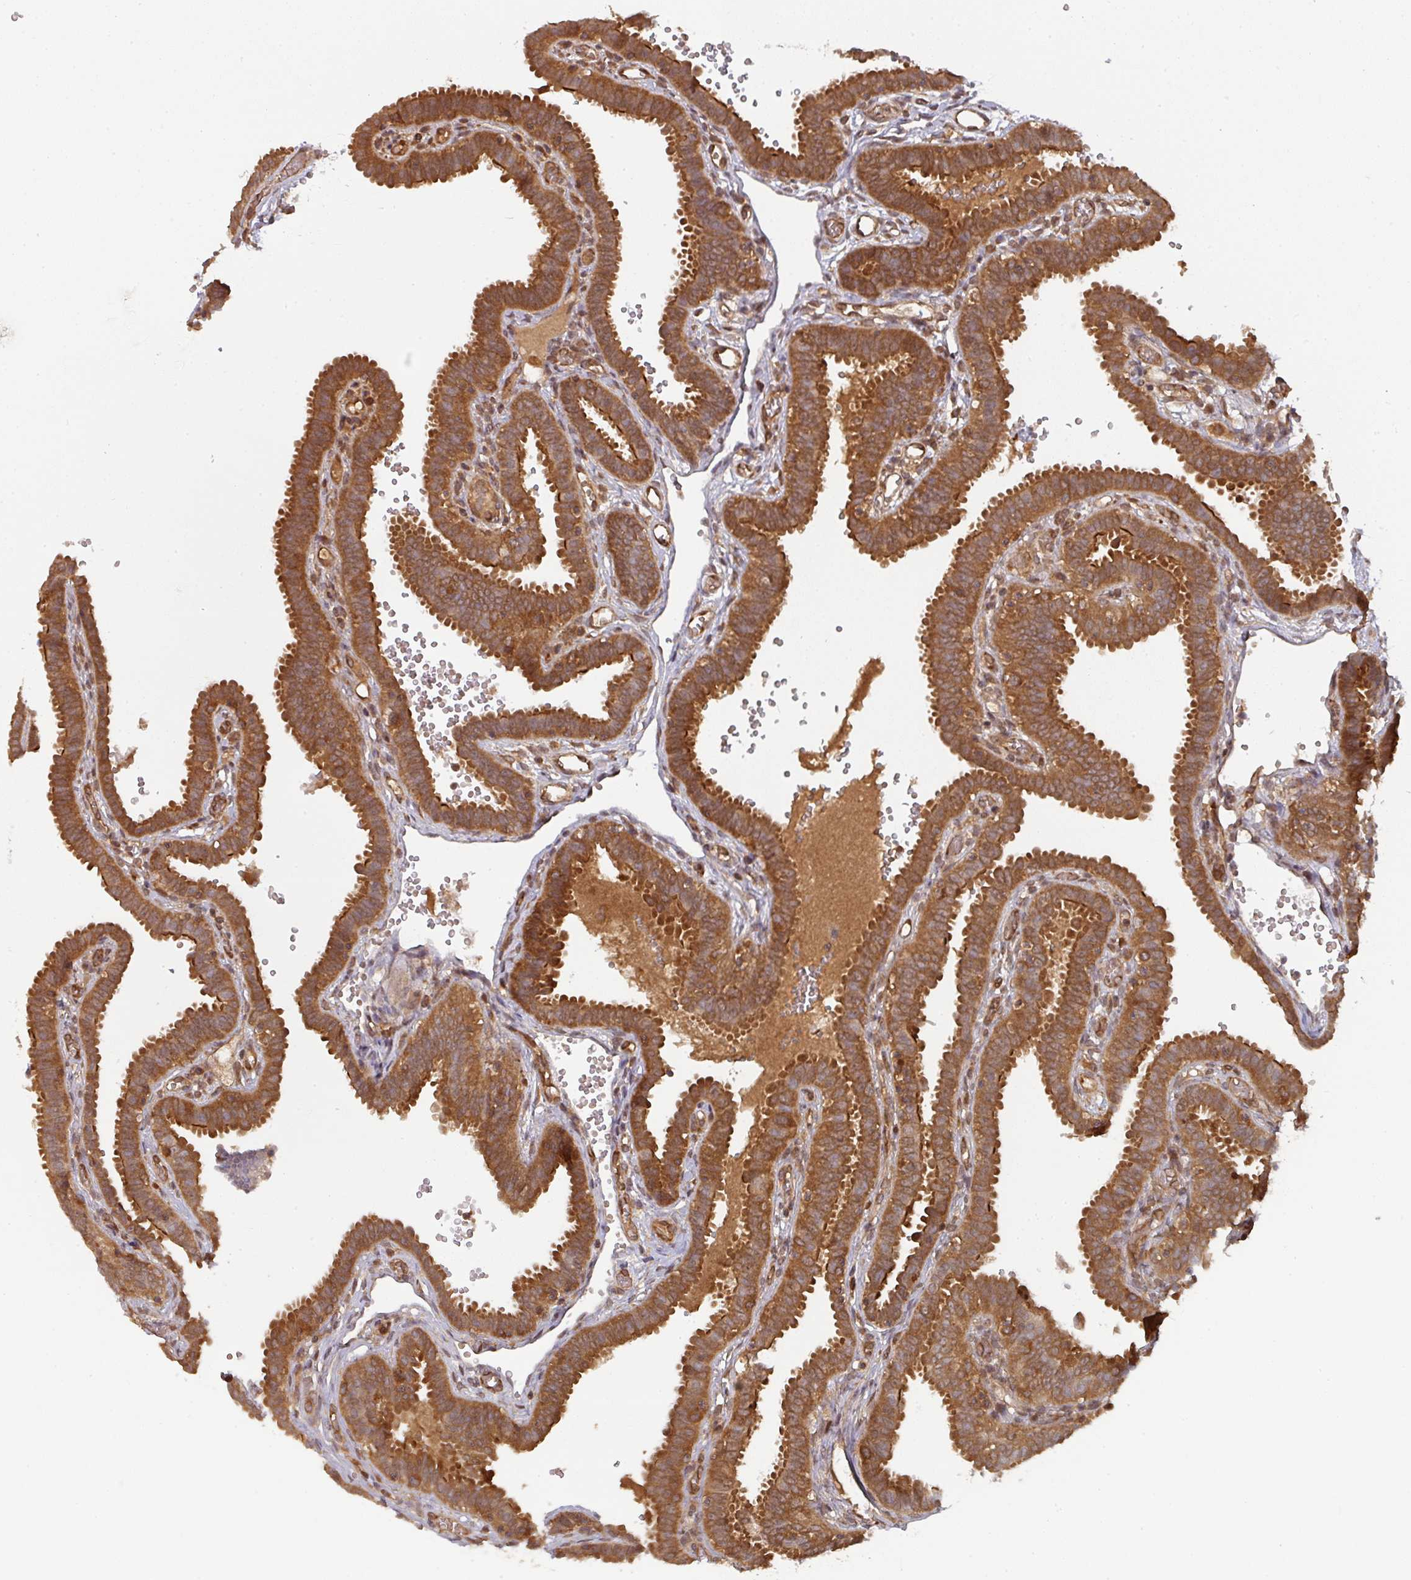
{"staining": {"intensity": "strong", "quantity": ">75%", "location": "cytoplasmic/membranous"}, "tissue": "fallopian tube", "cell_type": "Glandular cells", "image_type": "normal", "snomed": [{"axis": "morphology", "description": "Normal tissue, NOS"}, {"axis": "topography", "description": "Fallopian tube"}], "caption": "Human fallopian tube stained for a protein (brown) displays strong cytoplasmic/membranous positive staining in approximately >75% of glandular cells.", "gene": "EIF4EBP2", "patient": {"sex": "female", "age": 37}}